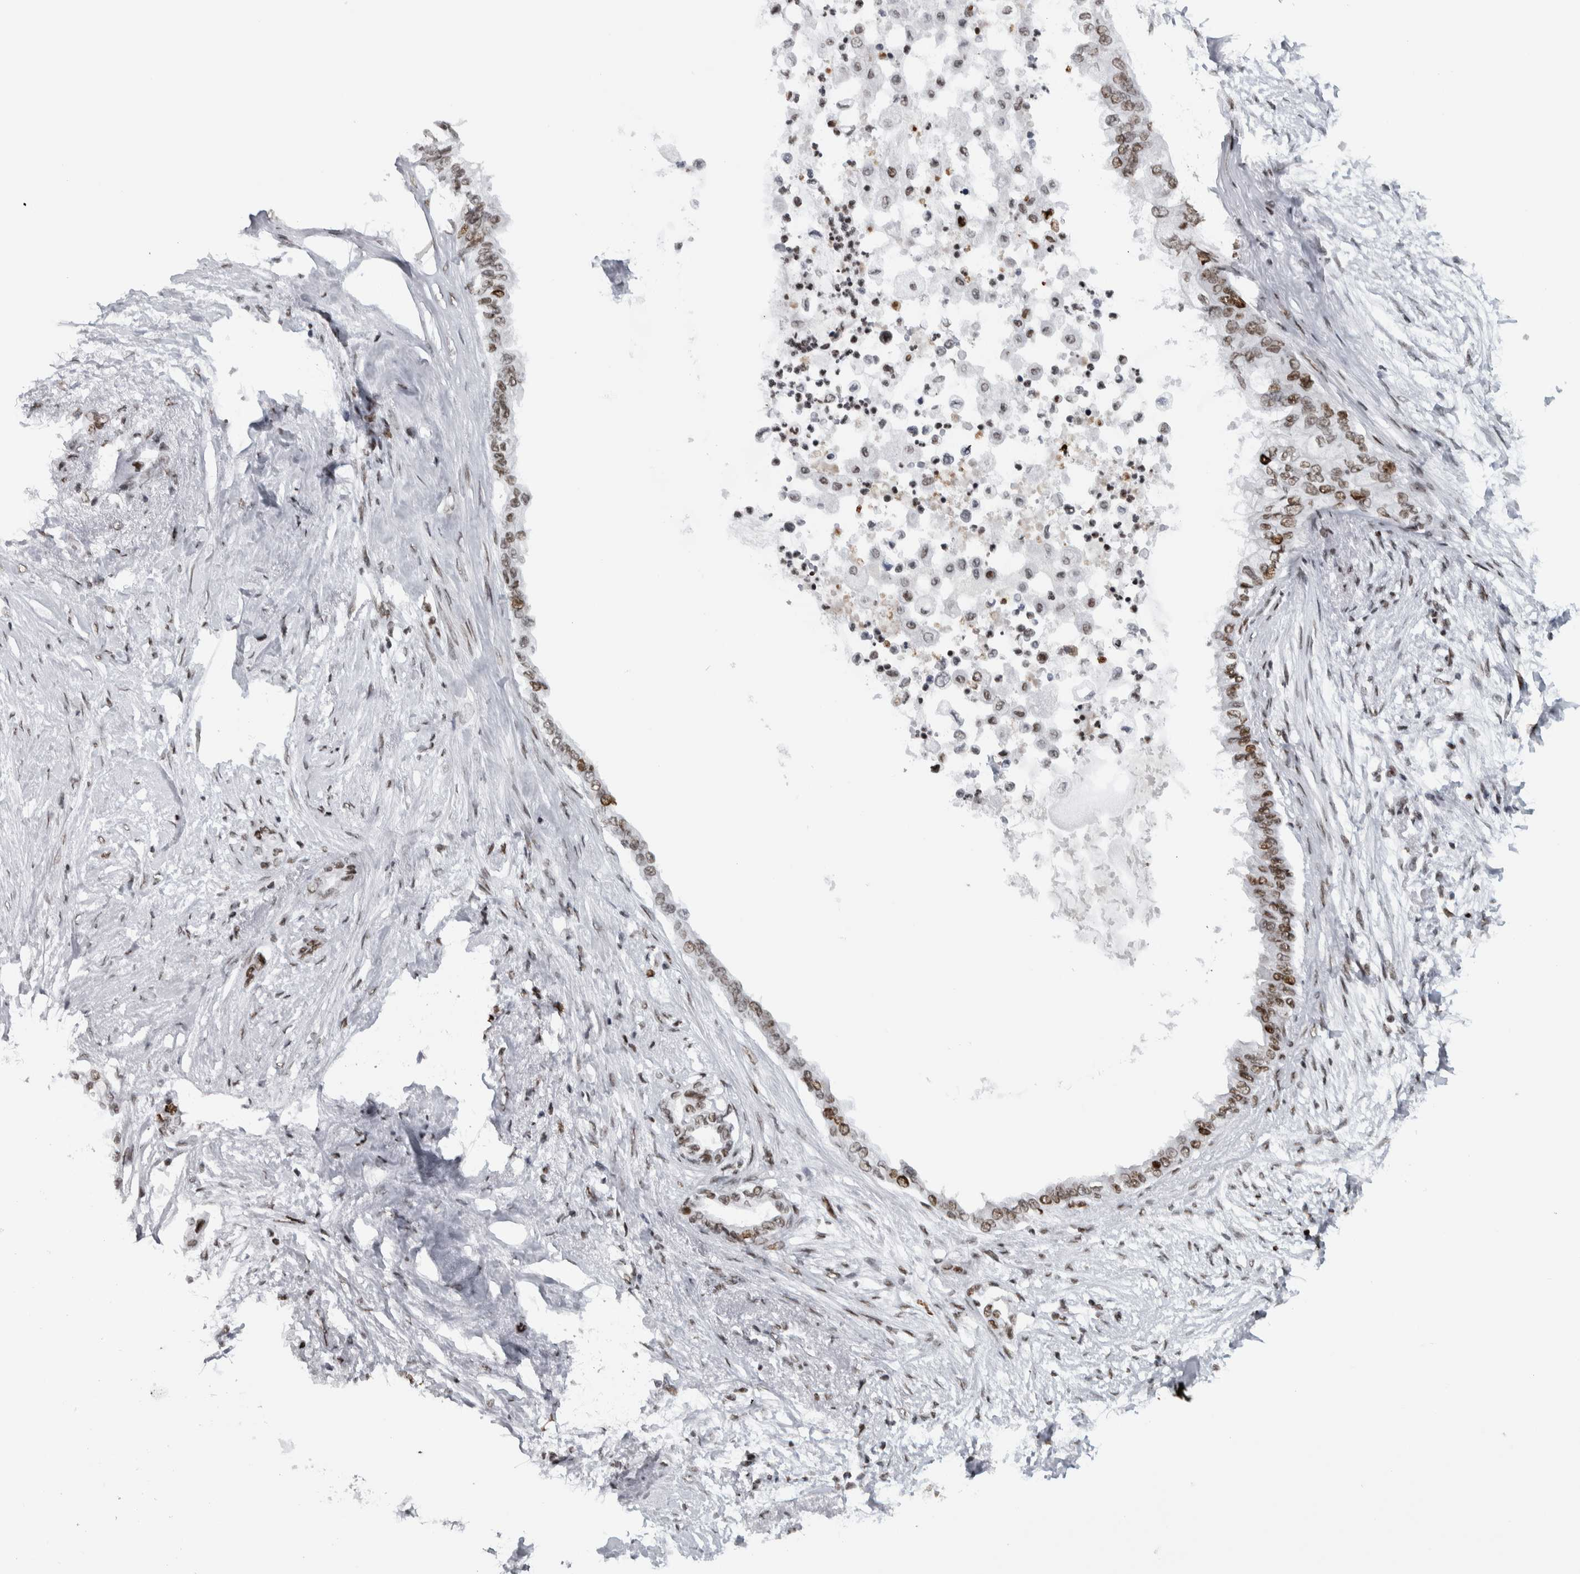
{"staining": {"intensity": "moderate", "quantity": ">75%", "location": "nuclear"}, "tissue": "pancreatic cancer", "cell_type": "Tumor cells", "image_type": "cancer", "snomed": [{"axis": "morphology", "description": "Normal tissue, NOS"}, {"axis": "morphology", "description": "Adenocarcinoma, NOS"}, {"axis": "topography", "description": "Pancreas"}, {"axis": "topography", "description": "Duodenum"}], "caption": "A brown stain shows moderate nuclear positivity of a protein in pancreatic adenocarcinoma tumor cells. The protein is shown in brown color, while the nuclei are stained blue.", "gene": "TOP2B", "patient": {"sex": "female", "age": 60}}